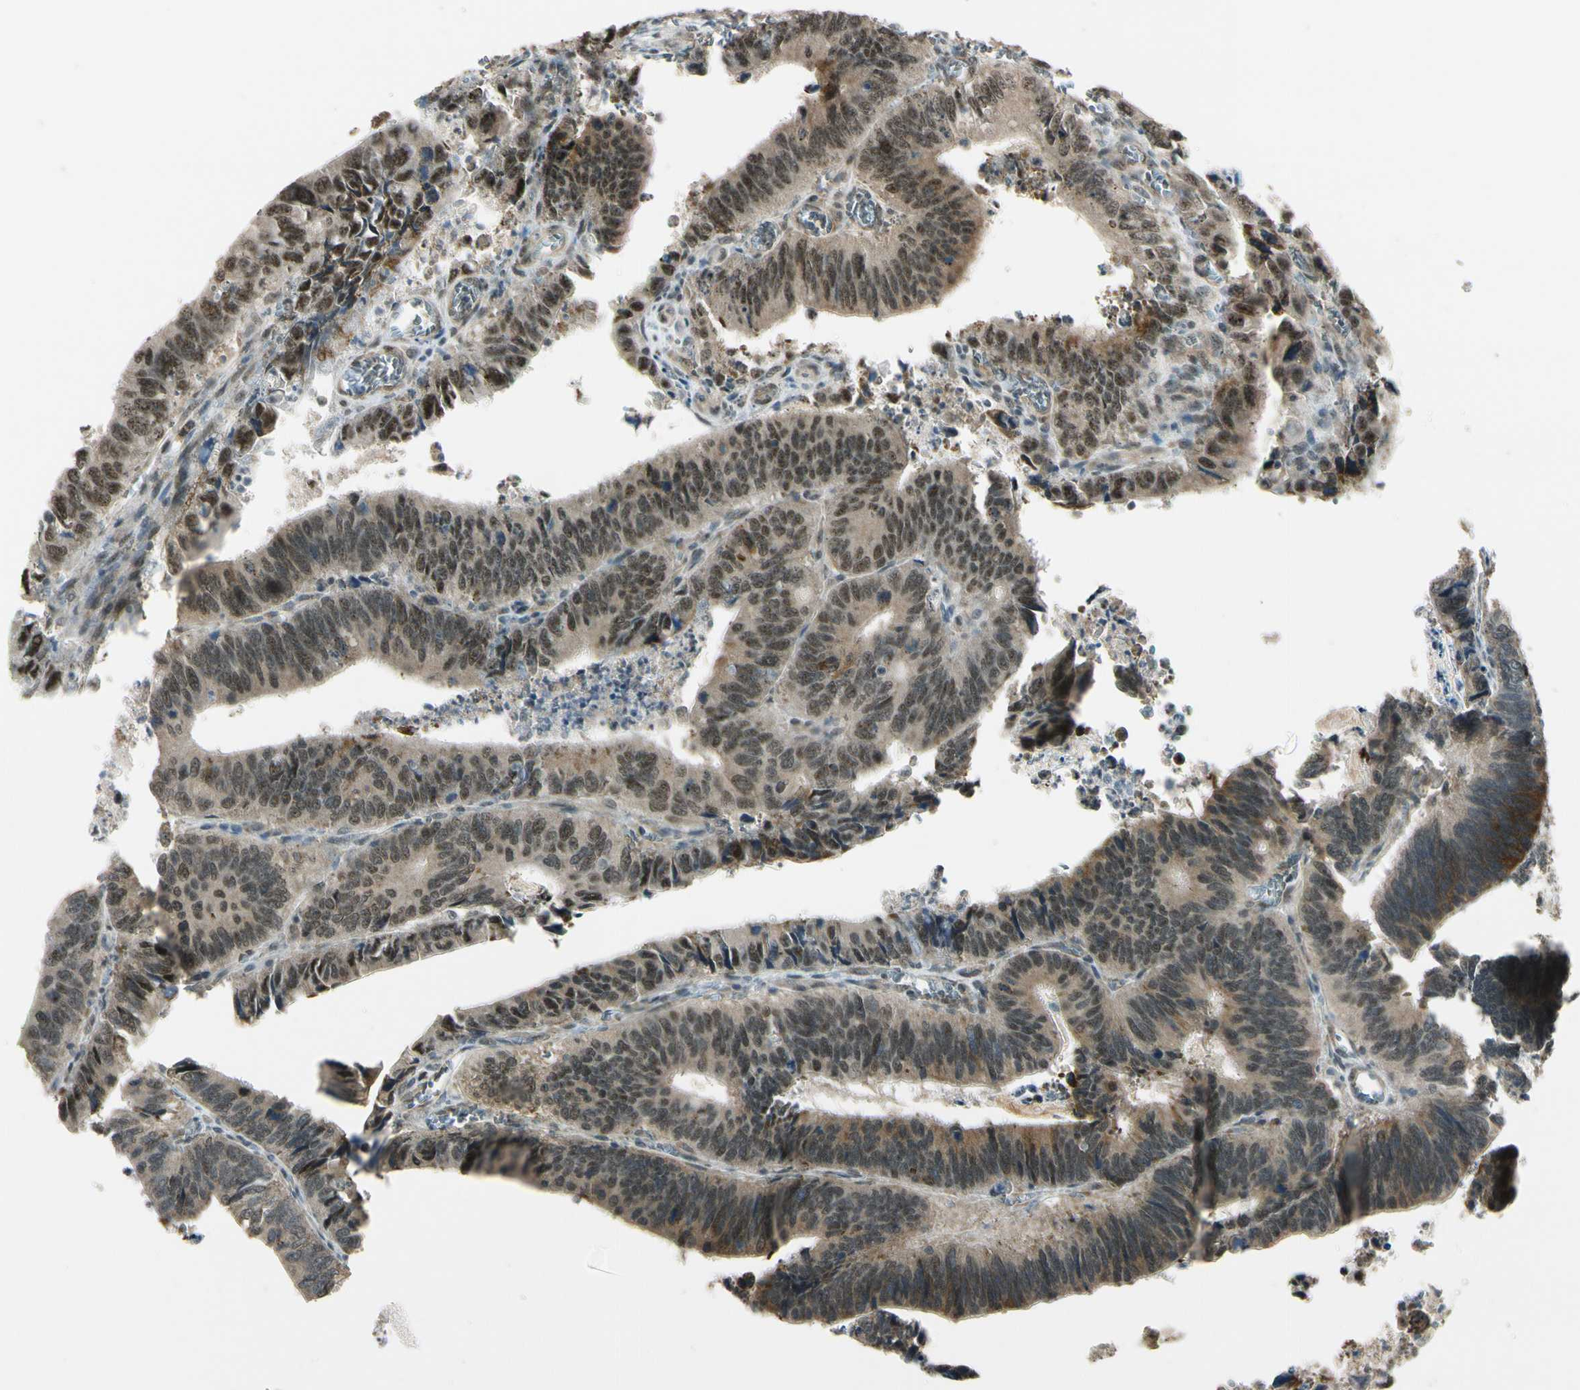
{"staining": {"intensity": "weak", "quantity": ">75%", "location": "cytoplasmic/membranous,nuclear"}, "tissue": "colorectal cancer", "cell_type": "Tumor cells", "image_type": "cancer", "snomed": [{"axis": "morphology", "description": "Adenocarcinoma, NOS"}, {"axis": "topography", "description": "Colon"}], "caption": "This micrograph demonstrates adenocarcinoma (colorectal) stained with immunohistochemistry to label a protein in brown. The cytoplasmic/membranous and nuclear of tumor cells show weak positivity for the protein. Nuclei are counter-stained blue.", "gene": "MCPH1", "patient": {"sex": "male", "age": 72}}